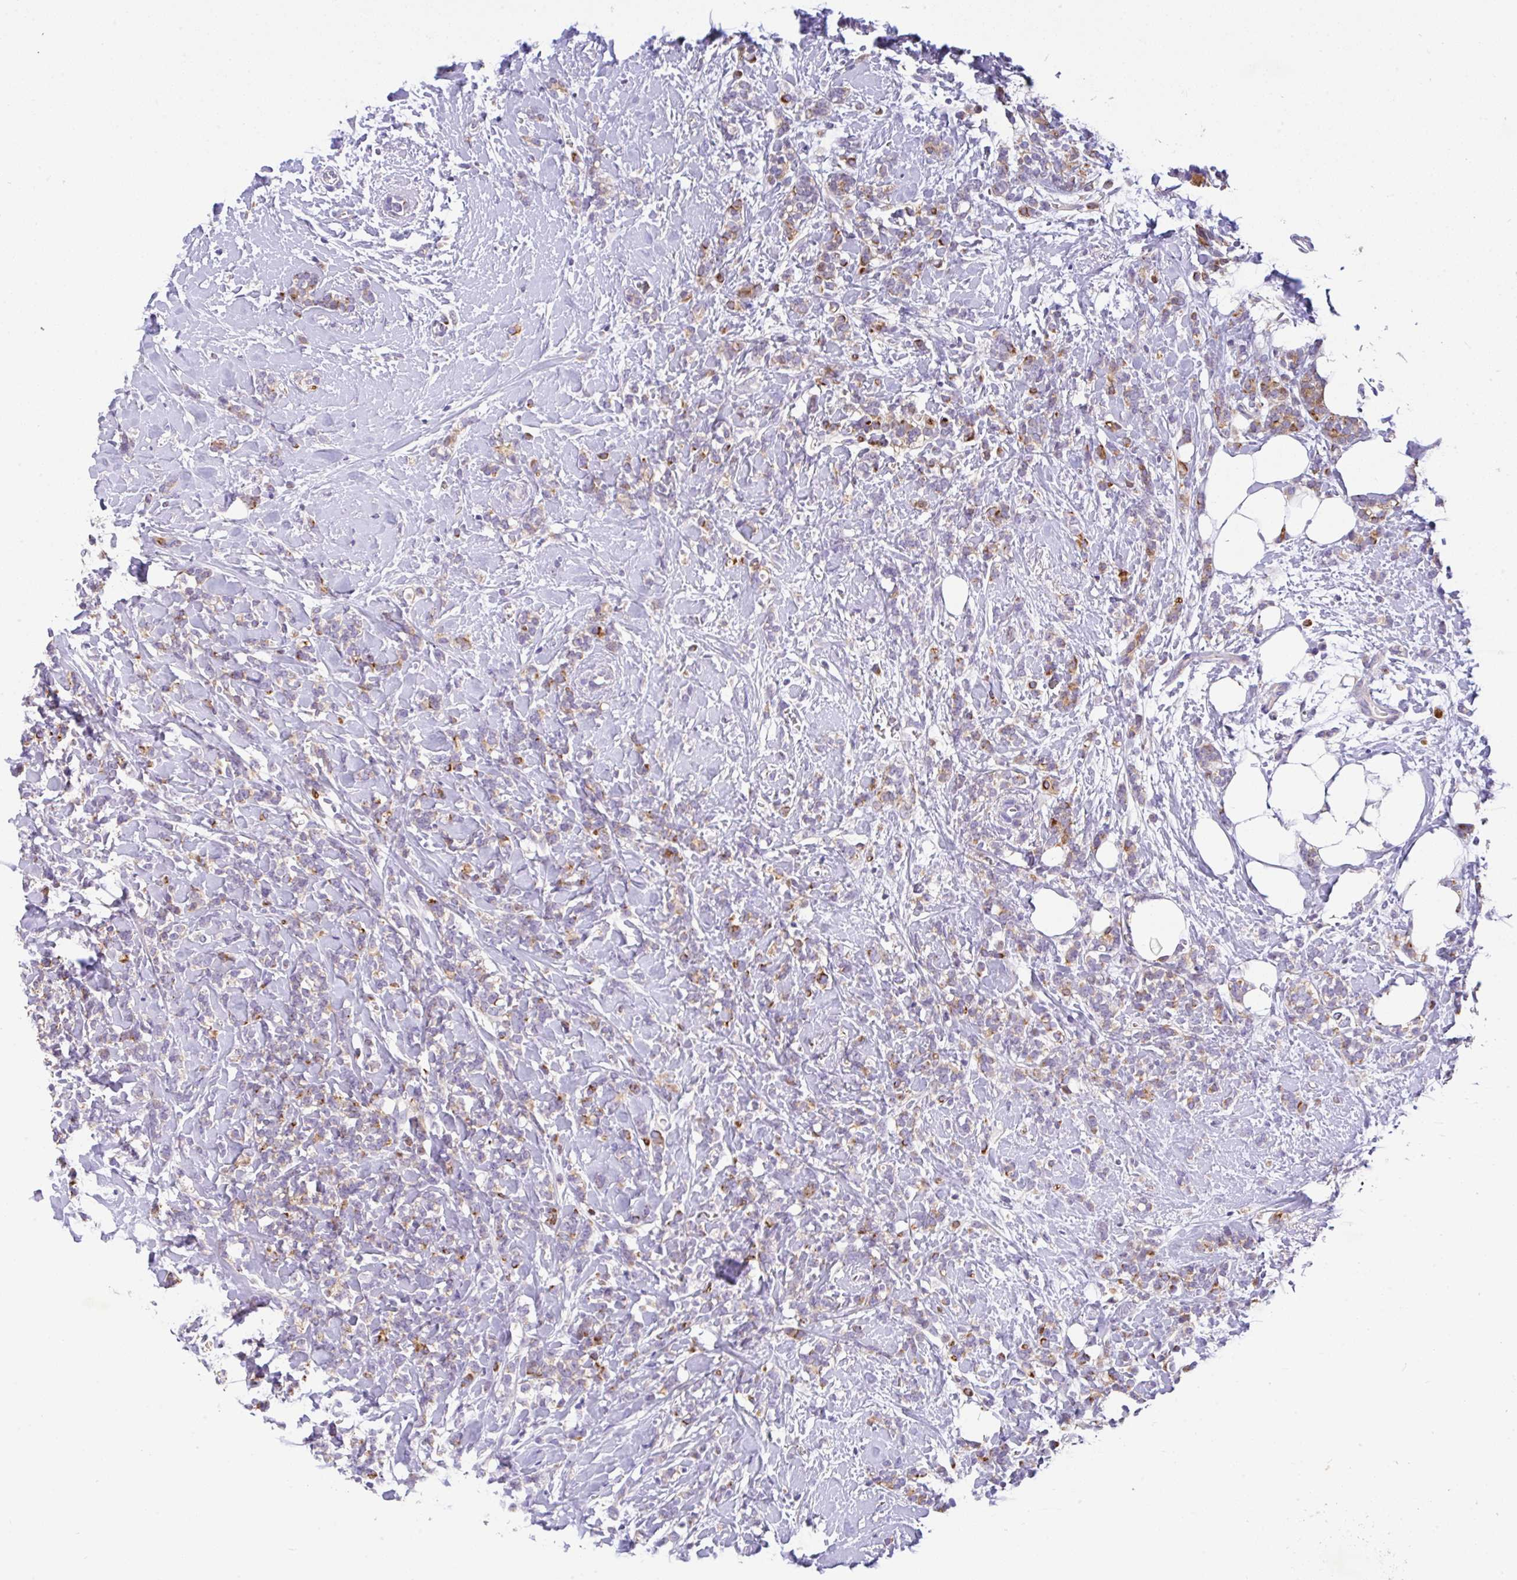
{"staining": {"intensity": "moderate", "quantity": "25%-75%", "location": "cytoplasmic/membranous"}, "tissue": "breast cancer", "cell_type": "Tumor cells", "image_type": "cancer", "snomed": [{"axis": "morphology", "description": "Lobular carcinoma"}, {"axis": "topography", "description": "Breast"}], "caption": "Lobular carcinoma (breast) stained for a protein exhibits moderate cytoplasmic/membranous positivity in tumor cells.", "gene": "EPN3", "patient": {"sex": "female", "age": 59}}